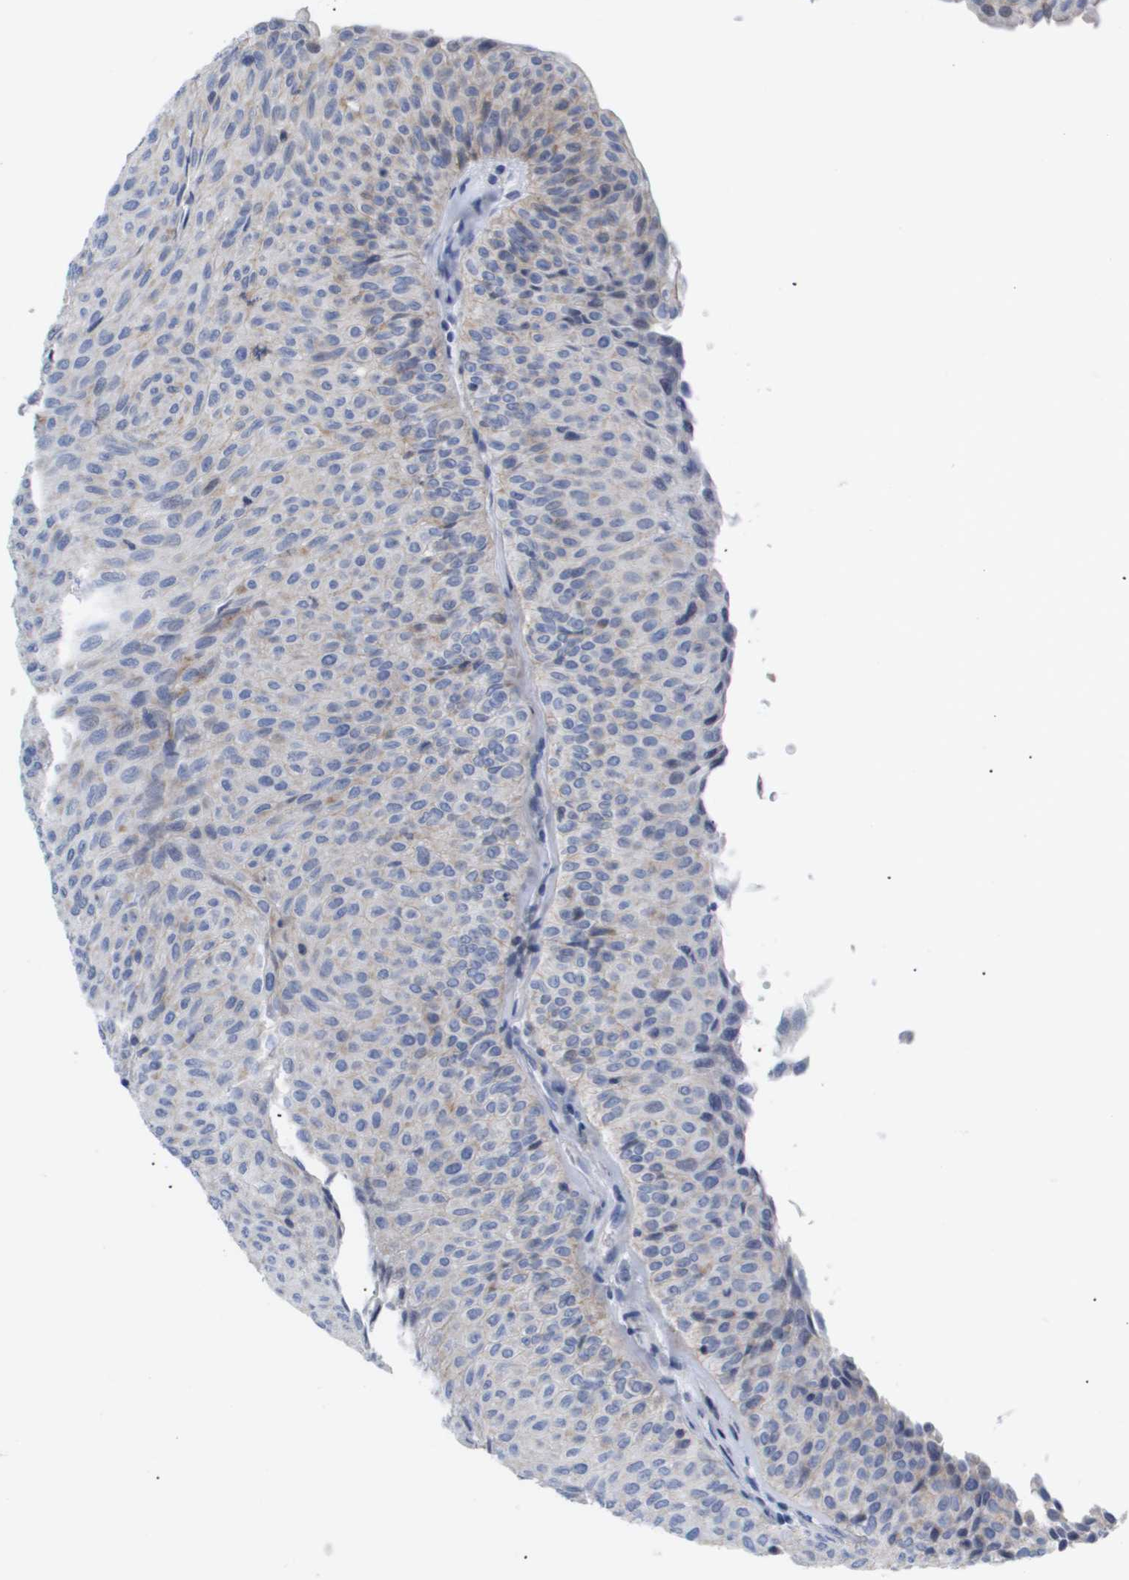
{"staining": {"intensity": "weak", "quantity": "<25%", "location": "cytoplasmic/membranous"}, "tissue": "urothelial cancer", "cell_type": "Tumor cells", "image_type": "cancer", "snomed": [{"axis": "morphology", "description": "Urothelial carcinoma, Low grade"}, {"axis": "topography", "description": "Urinary bladder"}], "caption": "Image shows no significant protein positivity in tumor cells of urothelial carcinoma (low-grade).", "gene": "CAV3", "patient": {"sex": "male", "age": 78}}